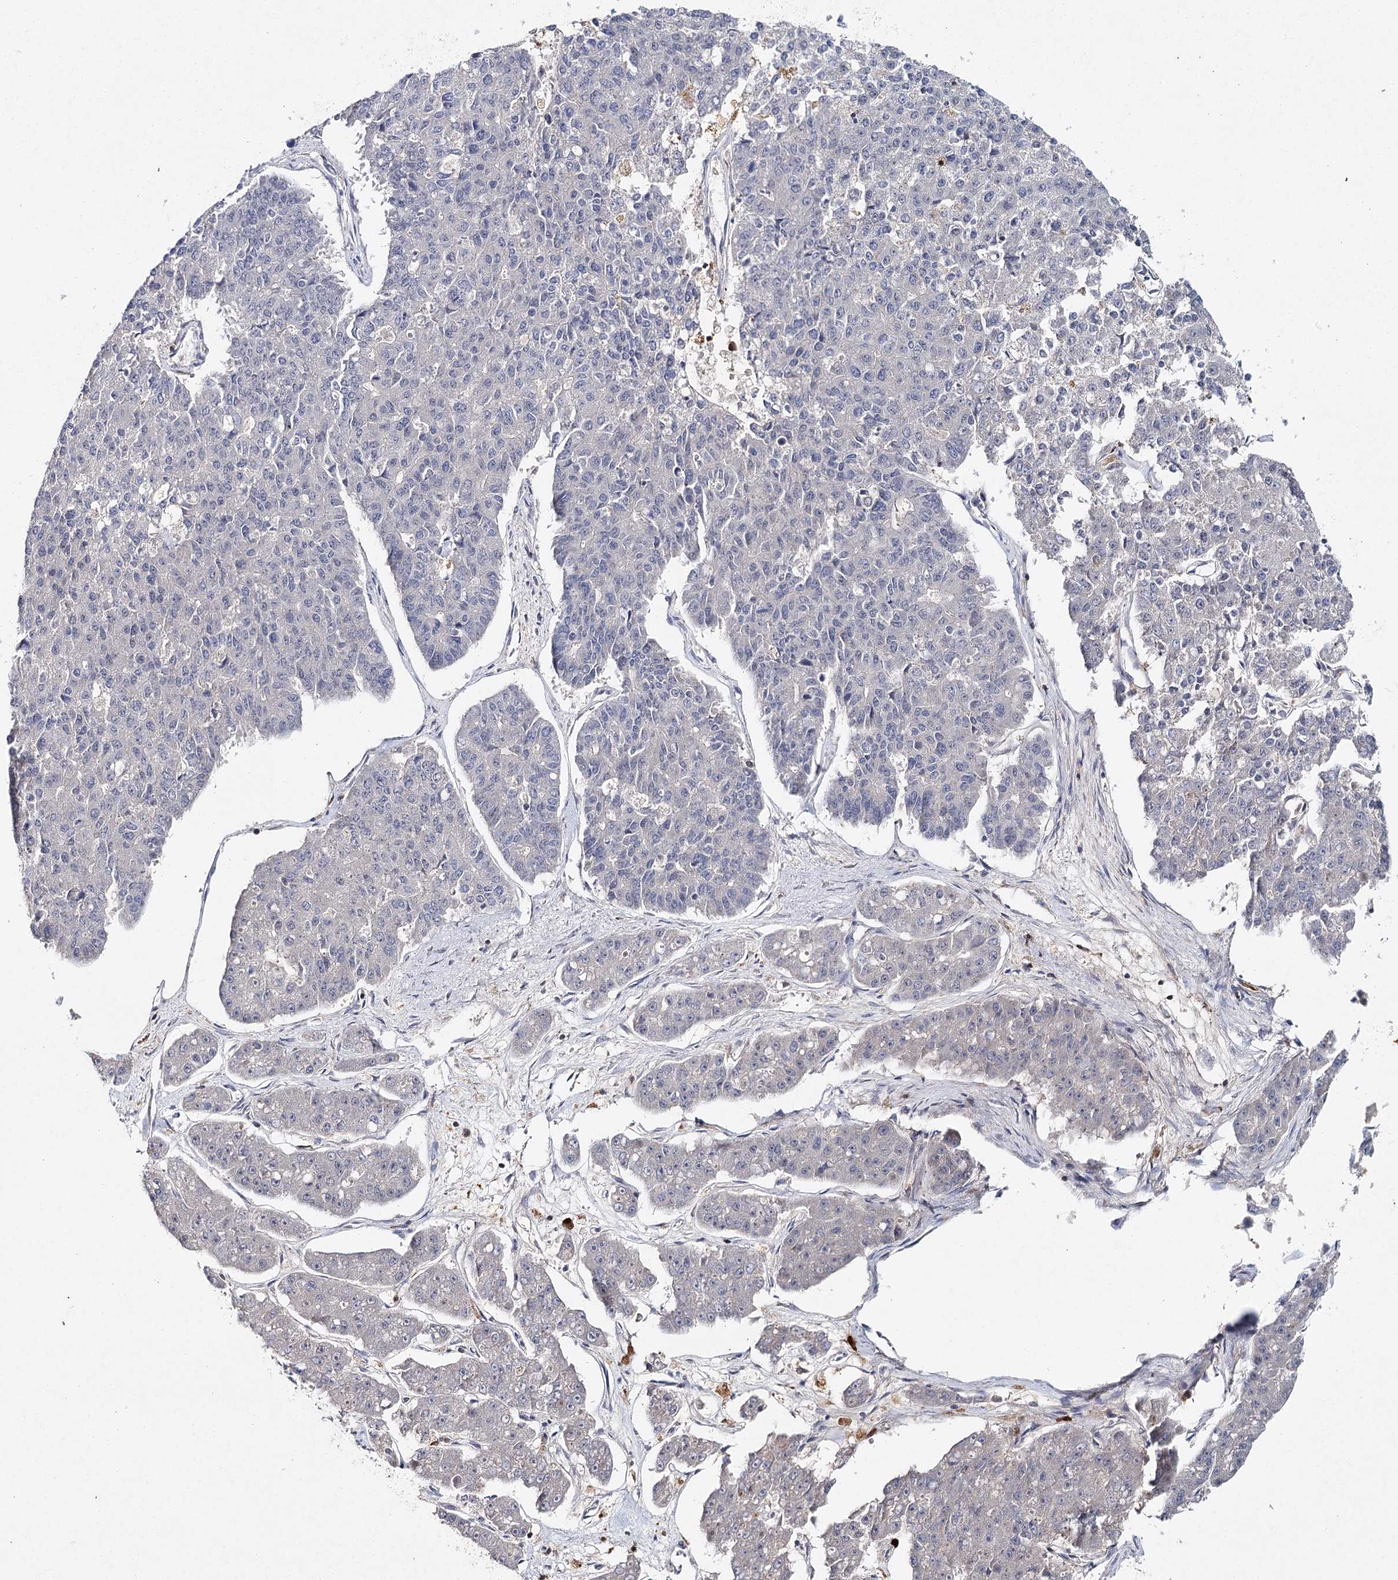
{"staining": {"intensity": "negative", "quantity": "none", "location": "none"}, "tissue": "pancreatic cancer", "cell_type": "Tumor cells", "image_type": "cancer", "snomed": [{"axis": "morphology", "description": "Adenocarcinoma, NOS"}, {"axis": "topography", "description": "Pancreas"}], "caption": "Protein analysis of pancreatic cancer reveals no significant staining in tumor cells.", "gene": "SLC41A2", "patient": {"sex": "male", "age": 50}}